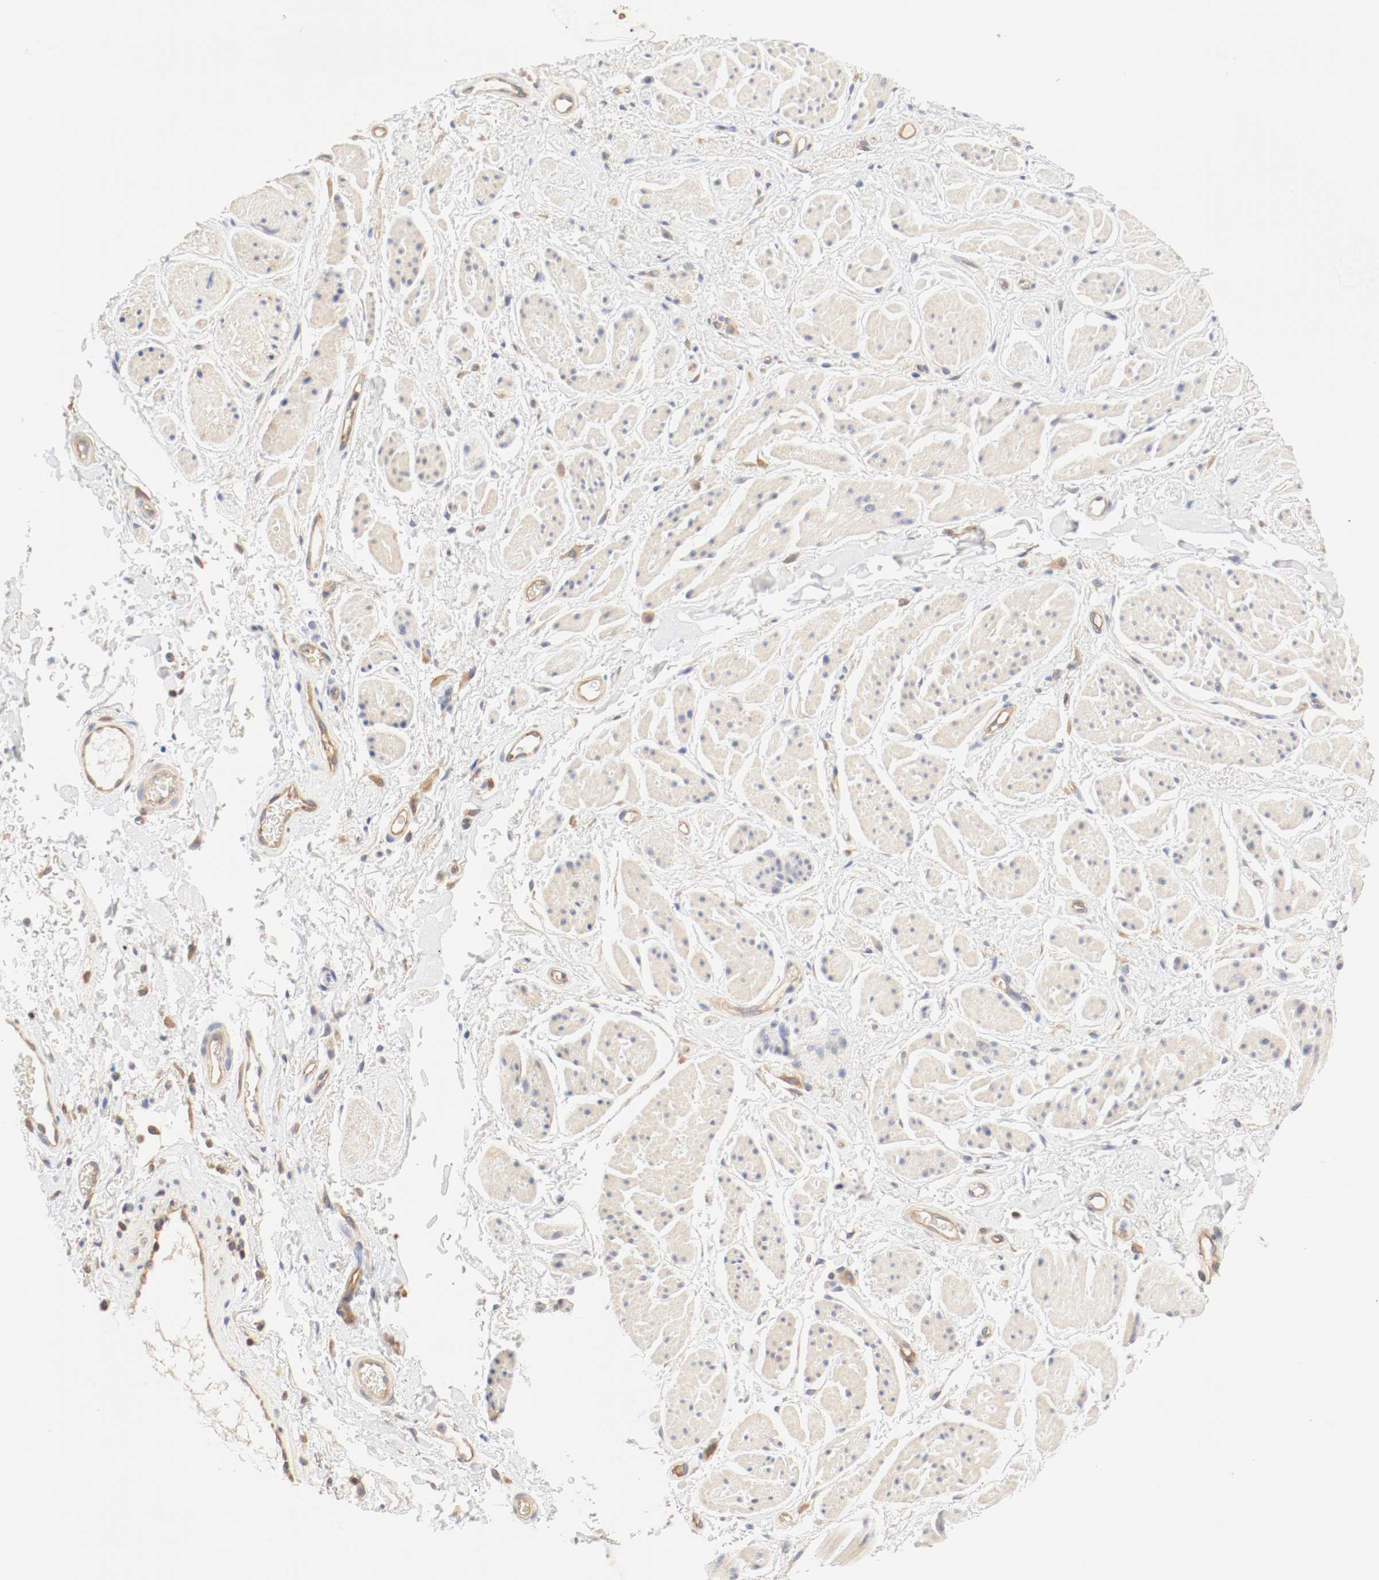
{"staining": {"intensity": "weak", "quantity": ">75%", "location": "cytoplasmic/membranous"}, "tissue": "adipose tissue", "cell_type": "Adipocytes", "image_type": "normal", "snomed": [{"axis": "morphology", "description": "Normal tissue, NOS"}, {"axis": "topography", "description": "Soft tissue"}, {"axis": "topography", "description": "Peripheral nerve tissue"}], "caption": "Immunohistochemical staining of benign adipose tissue reveals low levels of weak cytoplasmic/membranous positivity in approximately >75% of adipocytes. Nuclei are stained in blue.", "gene": "GIT1", "patient": {"sex": "female", "age": 71}}